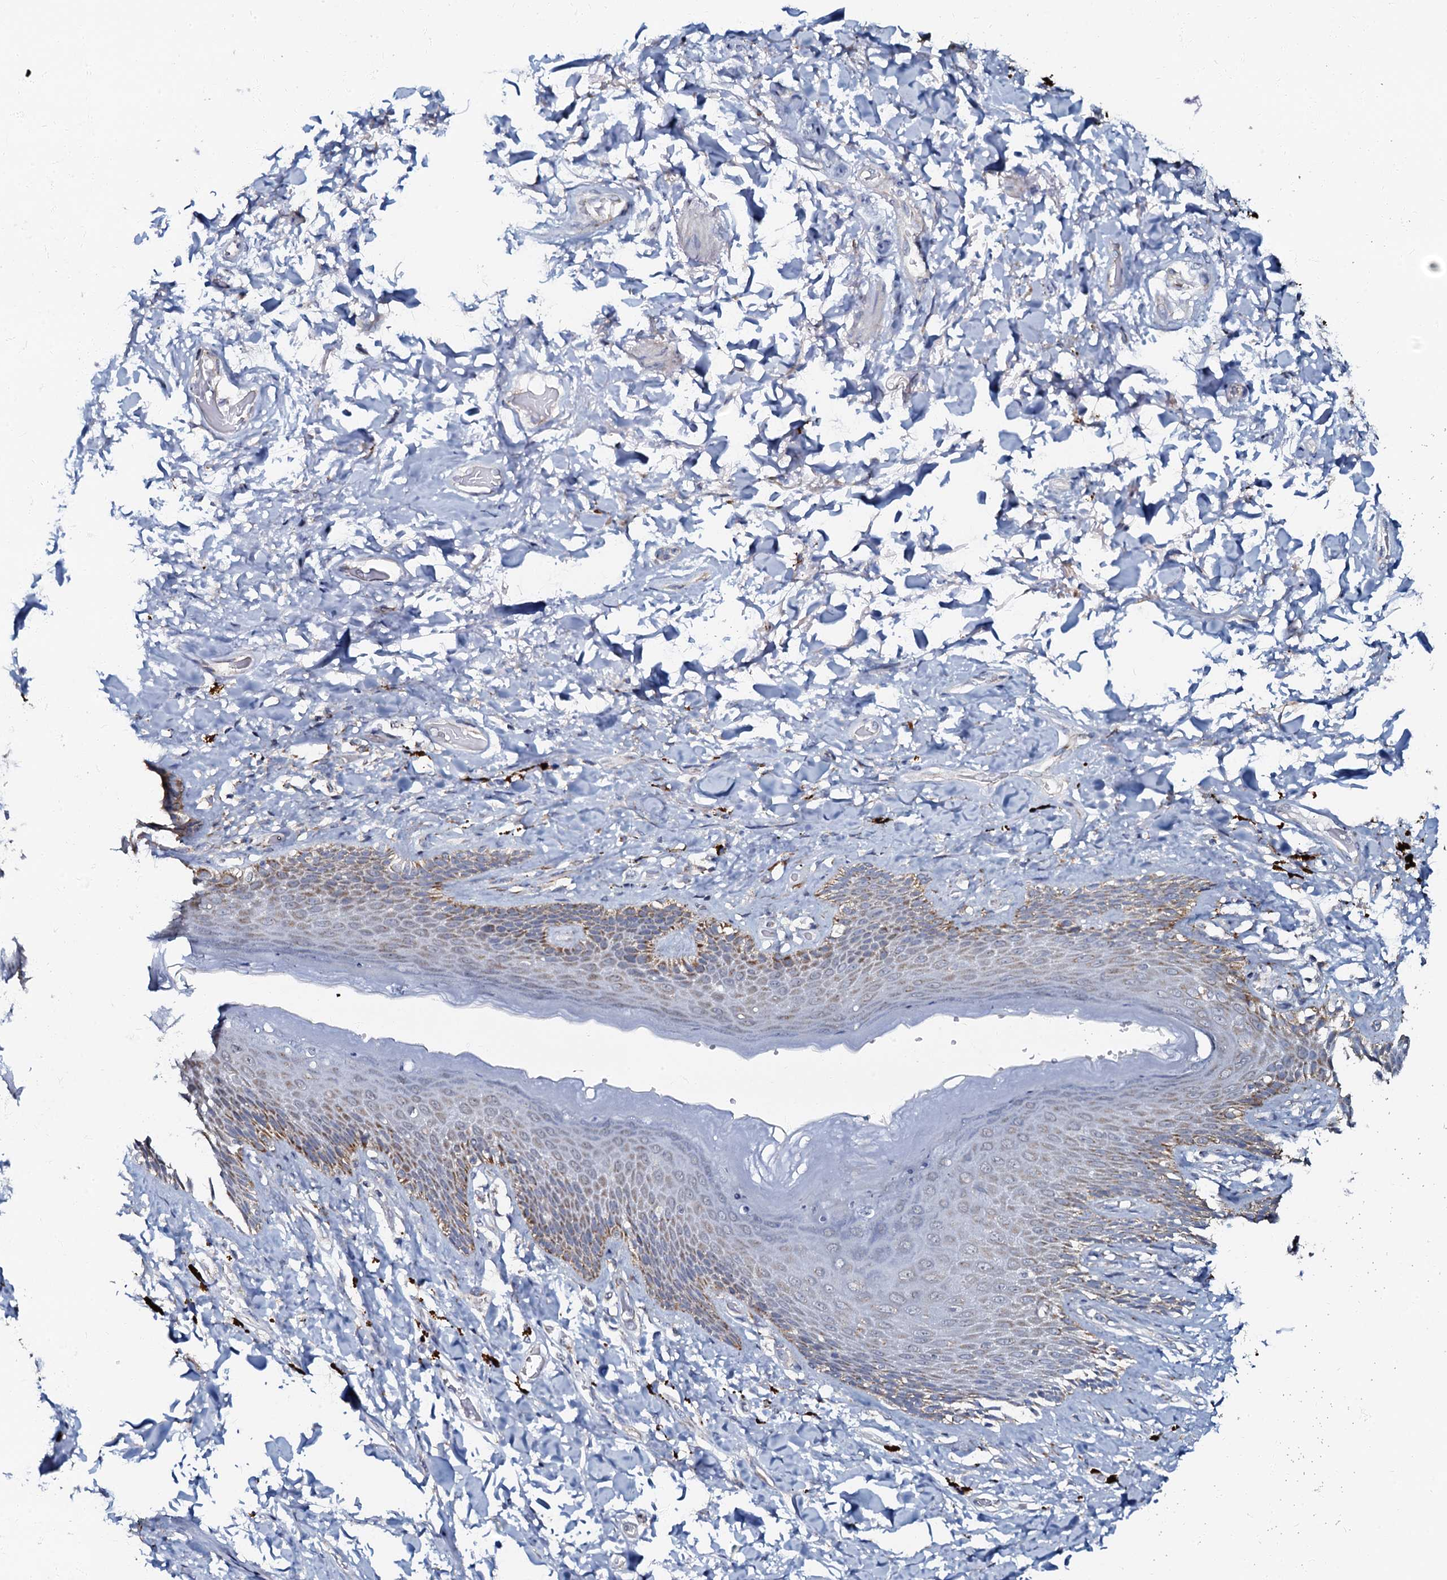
{"staining": {"intensity": "moderate", "quantity": "25%-75%", "location": "cytoplasmic/membranous"}, "tissue": "skin", "cell_type": "Epidermal cells", "image_type": "normal", "snomed": [{"axis": "morphology", "description": "Normal tissue, NOS"}, {"axis": "topography", "description": "Anal"}], "caption": "This micrograph displays IHC staining of unremarkable human skin, with medium moderate cytoplasmic/membranous expression in about 25%-75% of epidermal cells.", "gene": "MRPL51", "patient": {"sex": "female", "age": 78}}